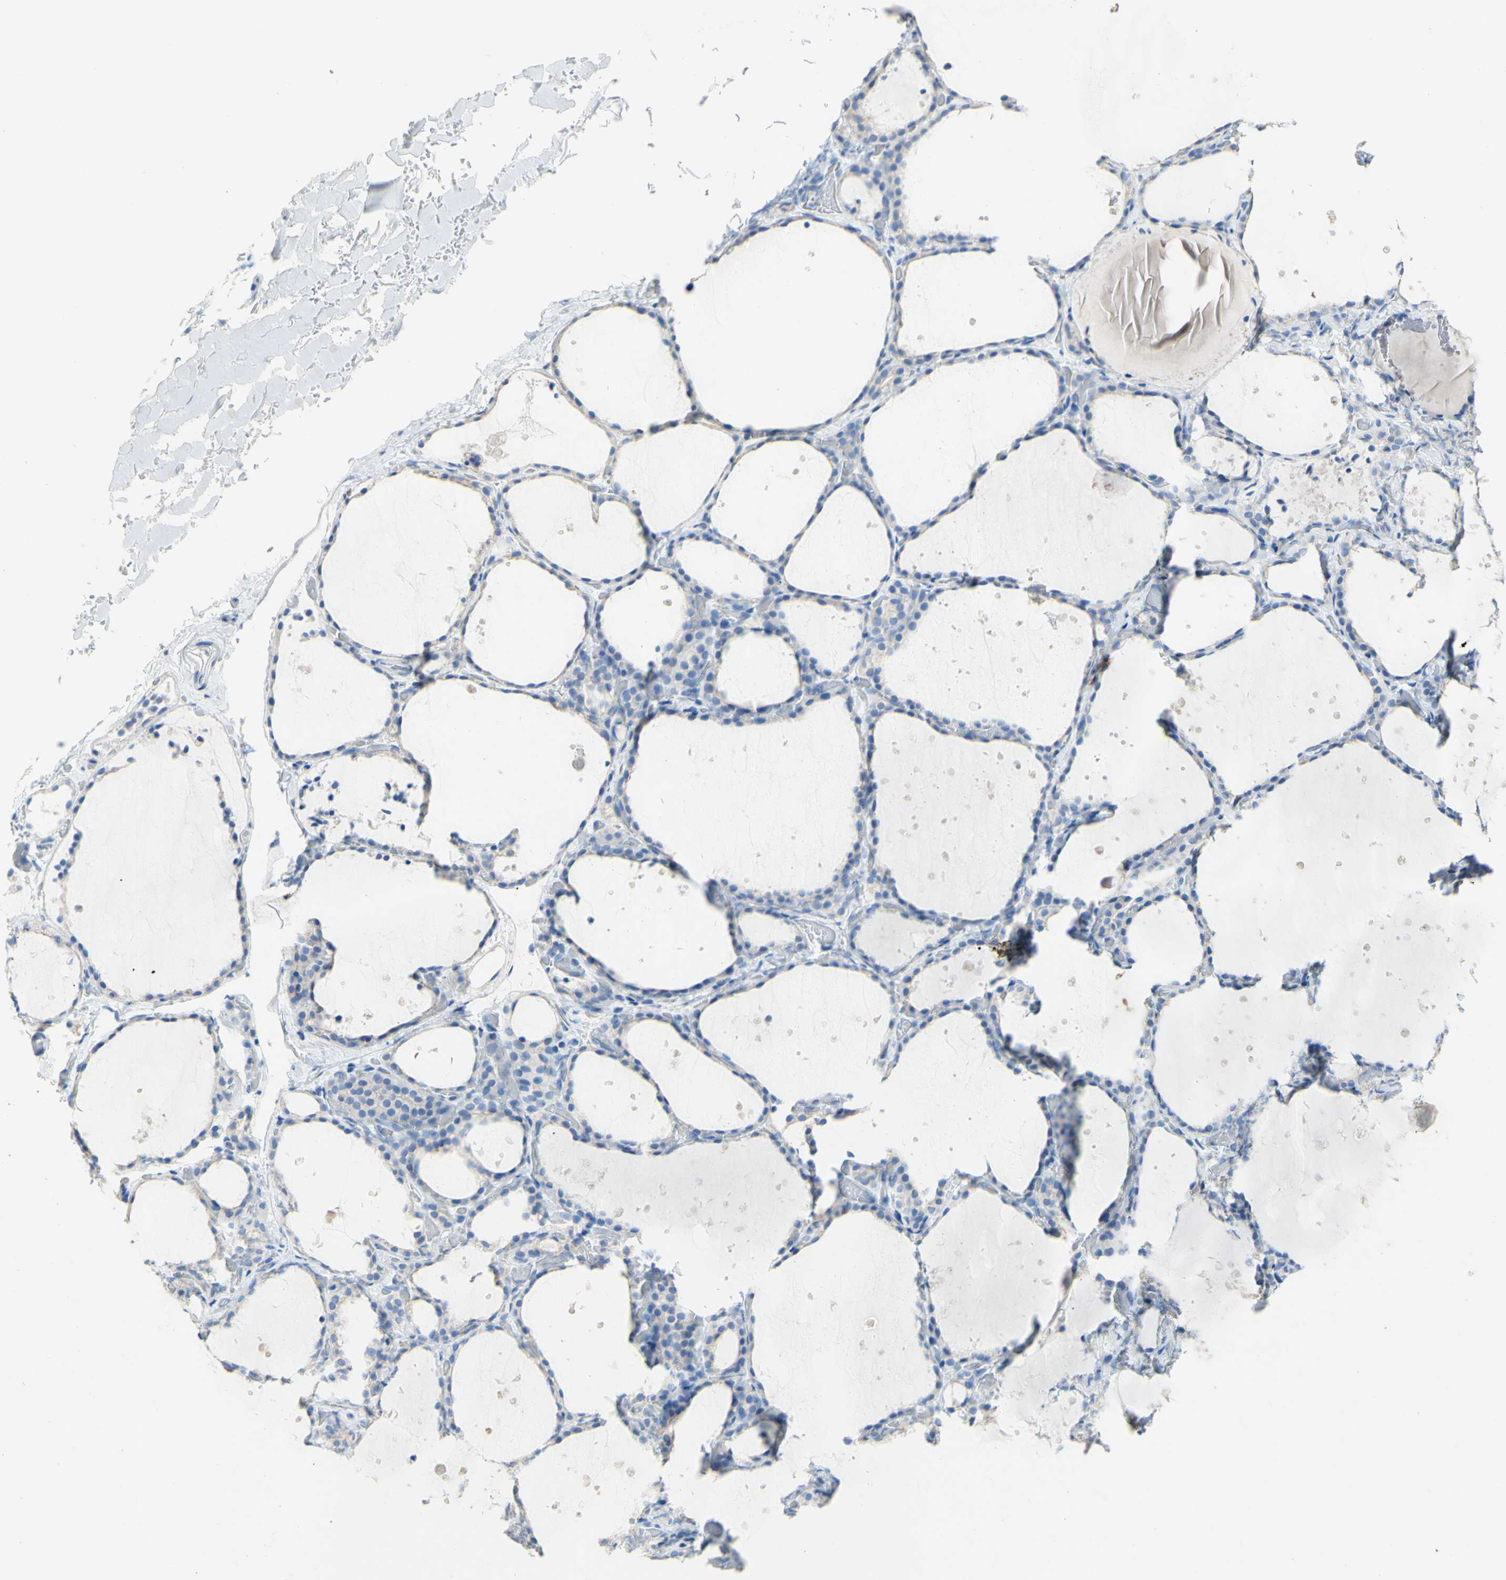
{"staining": {"intensity": "weak", "quantity": "25%-75%", "location": "cytoplasmic/membranous"}, "tissue": "thyroid gland", "cell_type": "Glandular cells", "image_type": "normal", "snomed": [{"axis": "morphology", "description": "Normal tissue, NOS"}, {"axis": "topography", "description": "Thyroid gland"}], "caption": "Normal thyroid gland shows weak cytoplasmic/membranous expression in approximately 25%-75% of glandular cells The protein is stained brown, and the nuclei are stained in blue (DAB (3,3'-diaminobenzidine) IHC with brightfield microscopy, high magnification)..", "gene": "DSC2", "patient": {"sex": "female", "age": 44}}